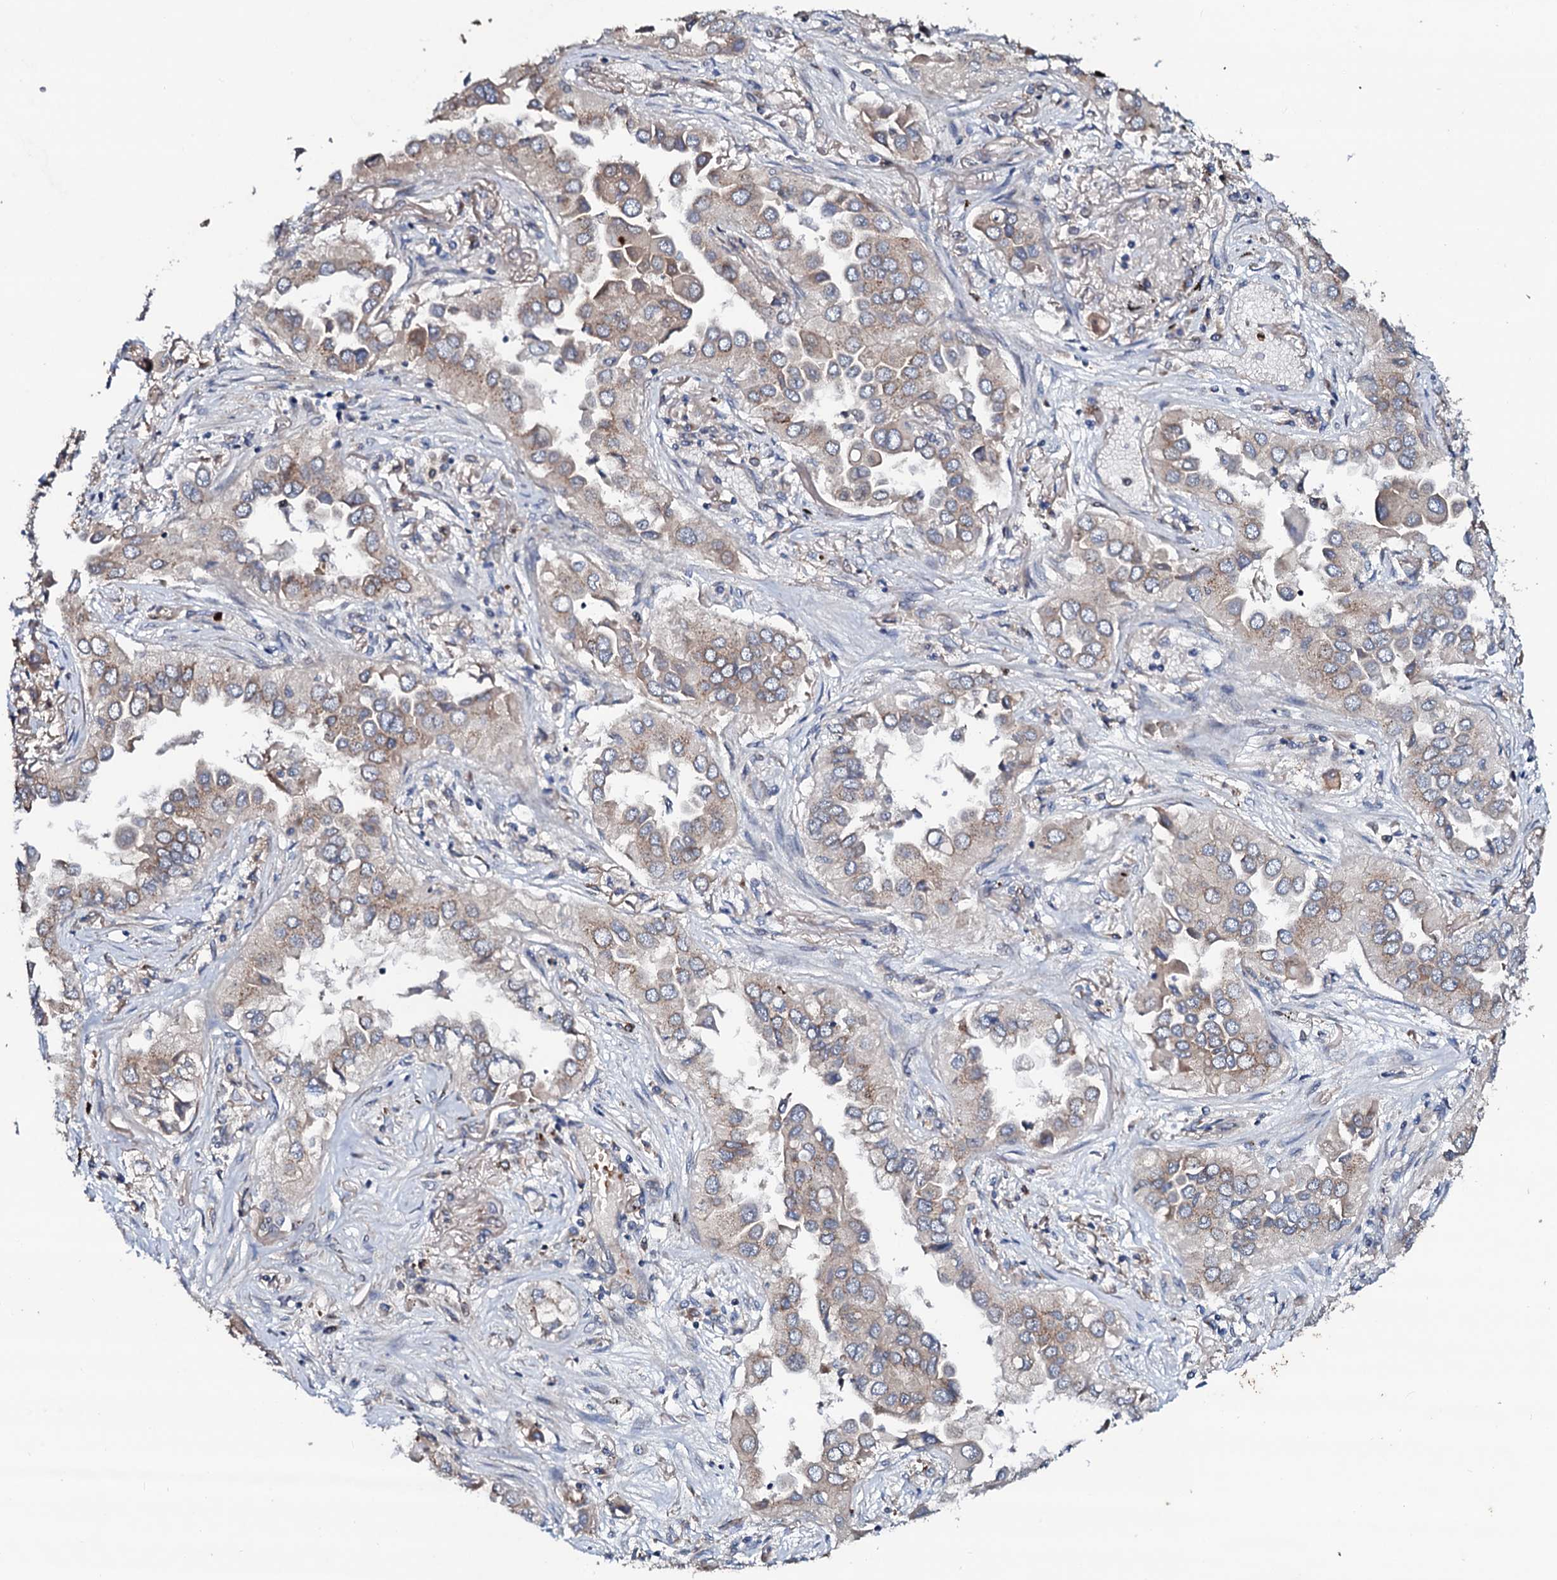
{"staining": {"intensity": "moderate", "quantity": "<25%", "location": "cytoplasmic/membranous"}, "tissue": "lung cancer", "cell_type": "Tumor cells", "image_type": "cancer", "snomed": [{"axis": "morphology", "description": "Adenocarcinoma, NOS"}, {"axis": "topography", "description": "Lung"}], "caption": "Adenocarcinoma (lung) stained for a protein (brown) reveals moderate cytoplasmic/membranous positive expression in about <25% of tumor cells.", "gene": "COG6", "patient": {"sex": "female", "age": 76}}